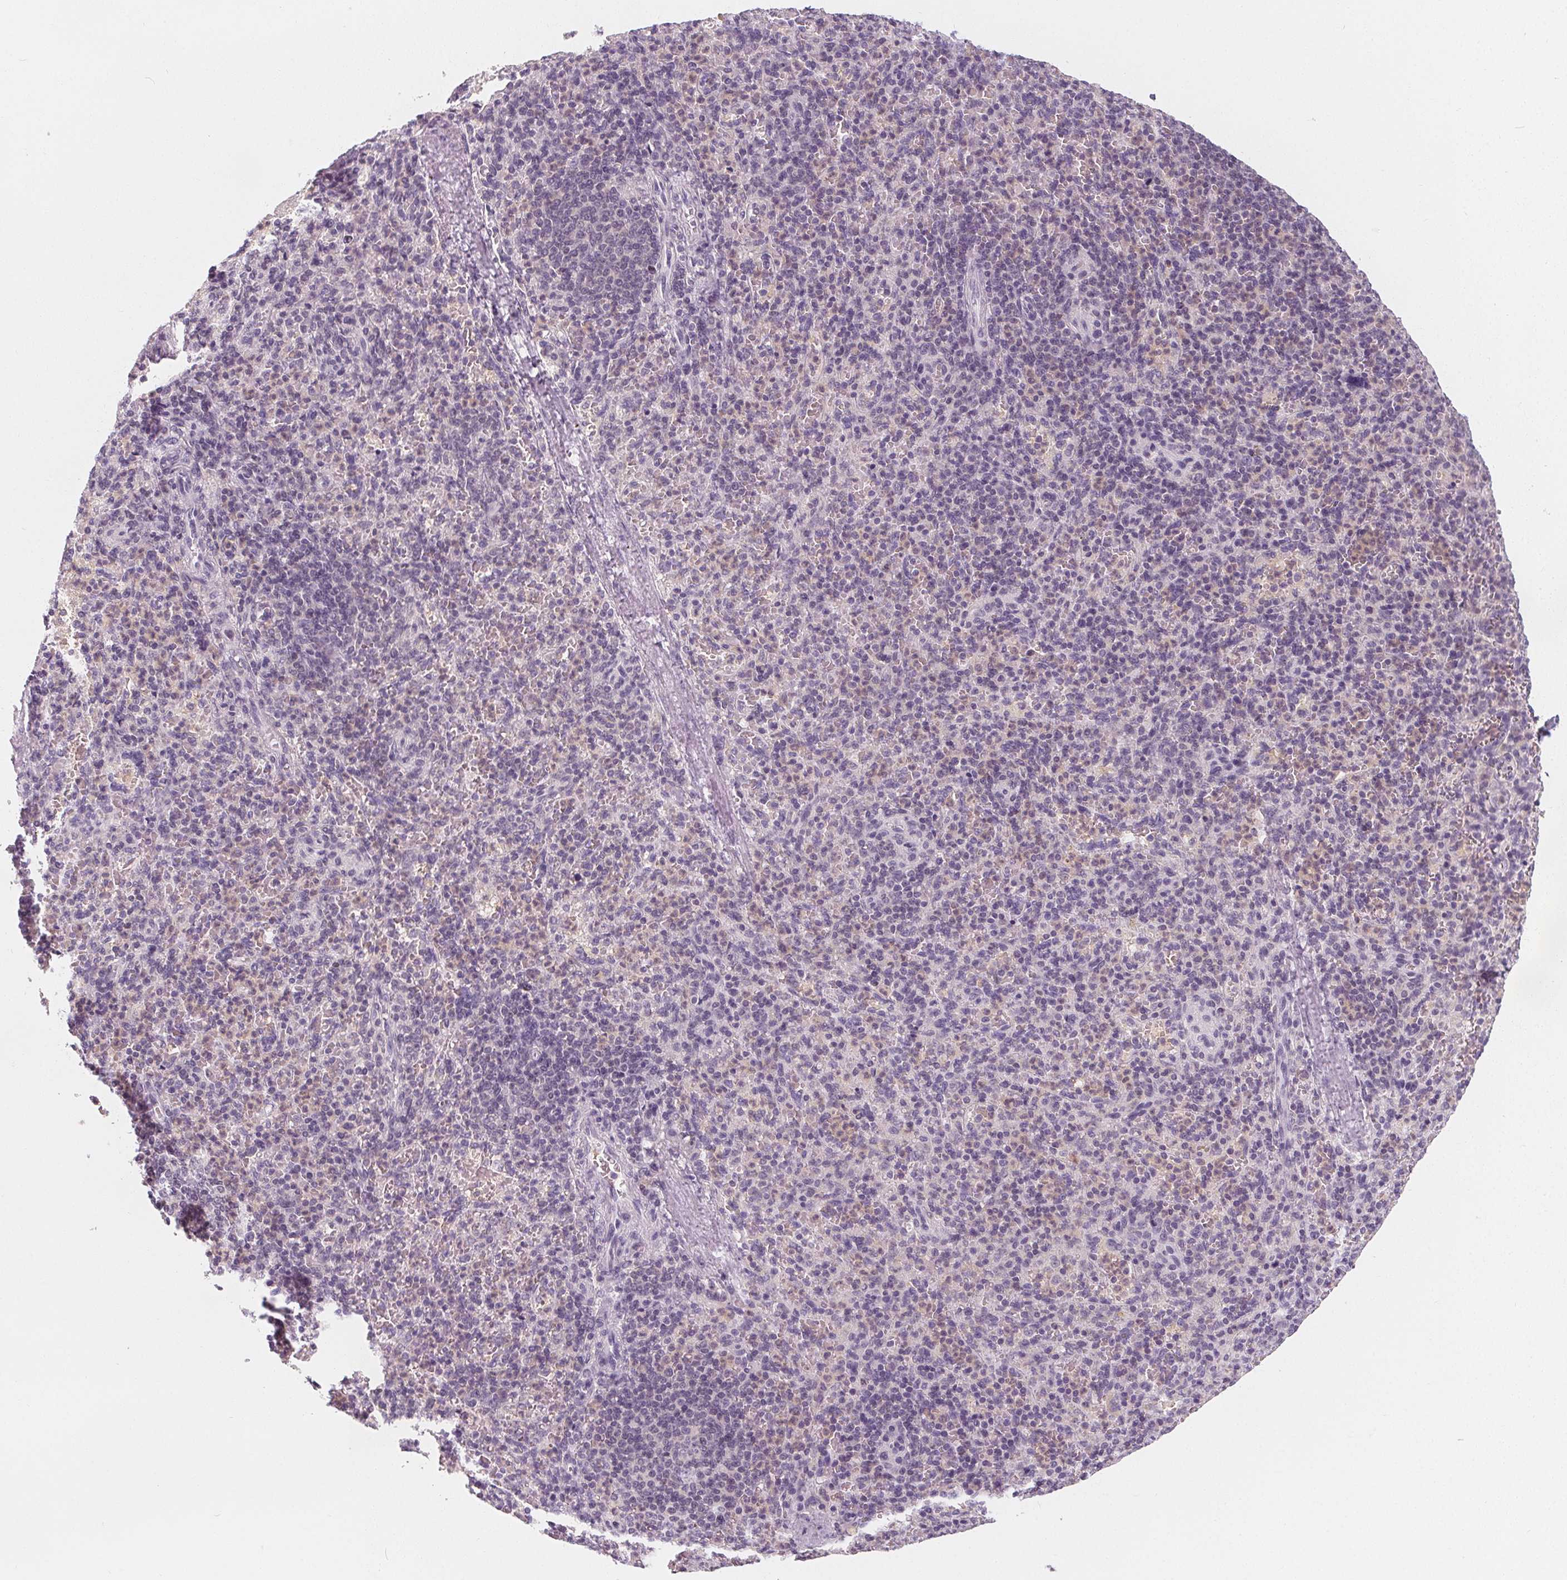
{"staining": {"intensity": "negative", "quantity": "none", "location": "none"}, "tissue": "spleen", "cell_type": "Cells in red pulp", "image_type": "normal", "snomed": [{"axis": "morphology", "description": "Normal tissue, NOS"}, {"axis": "topography", "description": "Spleen"}], "caption": "Cells in red pulp show no significant positivity in unremarkable spleen. The staining is performed using DAB brown chromogen with nuclei counter-stained in using hematoxylin.", "gene": "UGP2", "patient": {"sex": "female", "age": 74}}